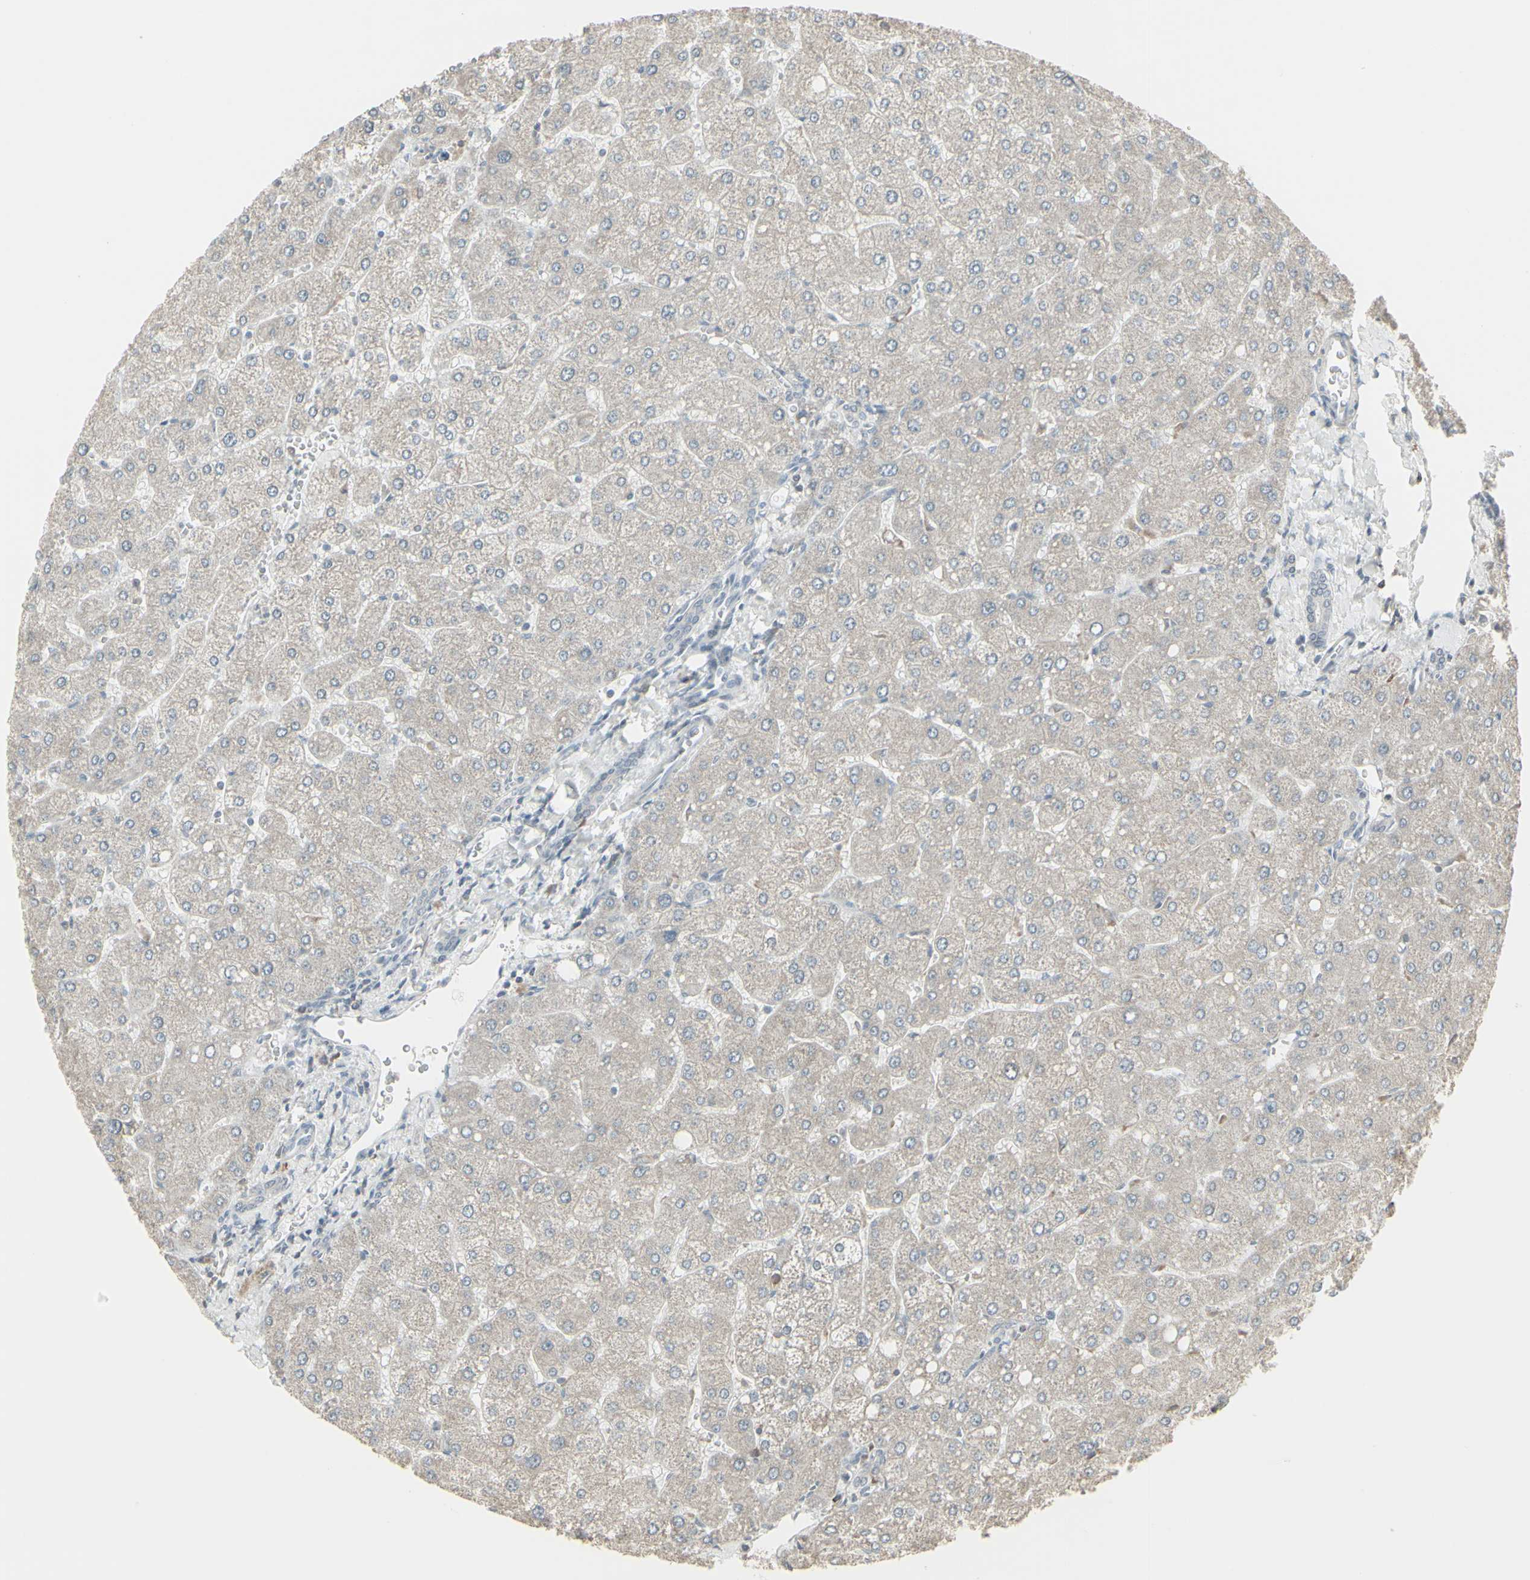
{"staining": {"intensity": "negative", "quantity": "none", "location": "none"}, "tissue": "liver", "cell_type": "Cholangiocytes", "image_type": "normal", "snomed": [{"axis": "morphology", "description": "Normal tissue, NOS"}, {"axis": "topography", "description": "Liver"}], "caption": "High power microscopy micrograph of an IHC photomicrograph of benign liver, revealing no significant positivity in cholangiocytes.", "gene": "SAMSN1", "patient": {"sex": "male", "age": 55}}